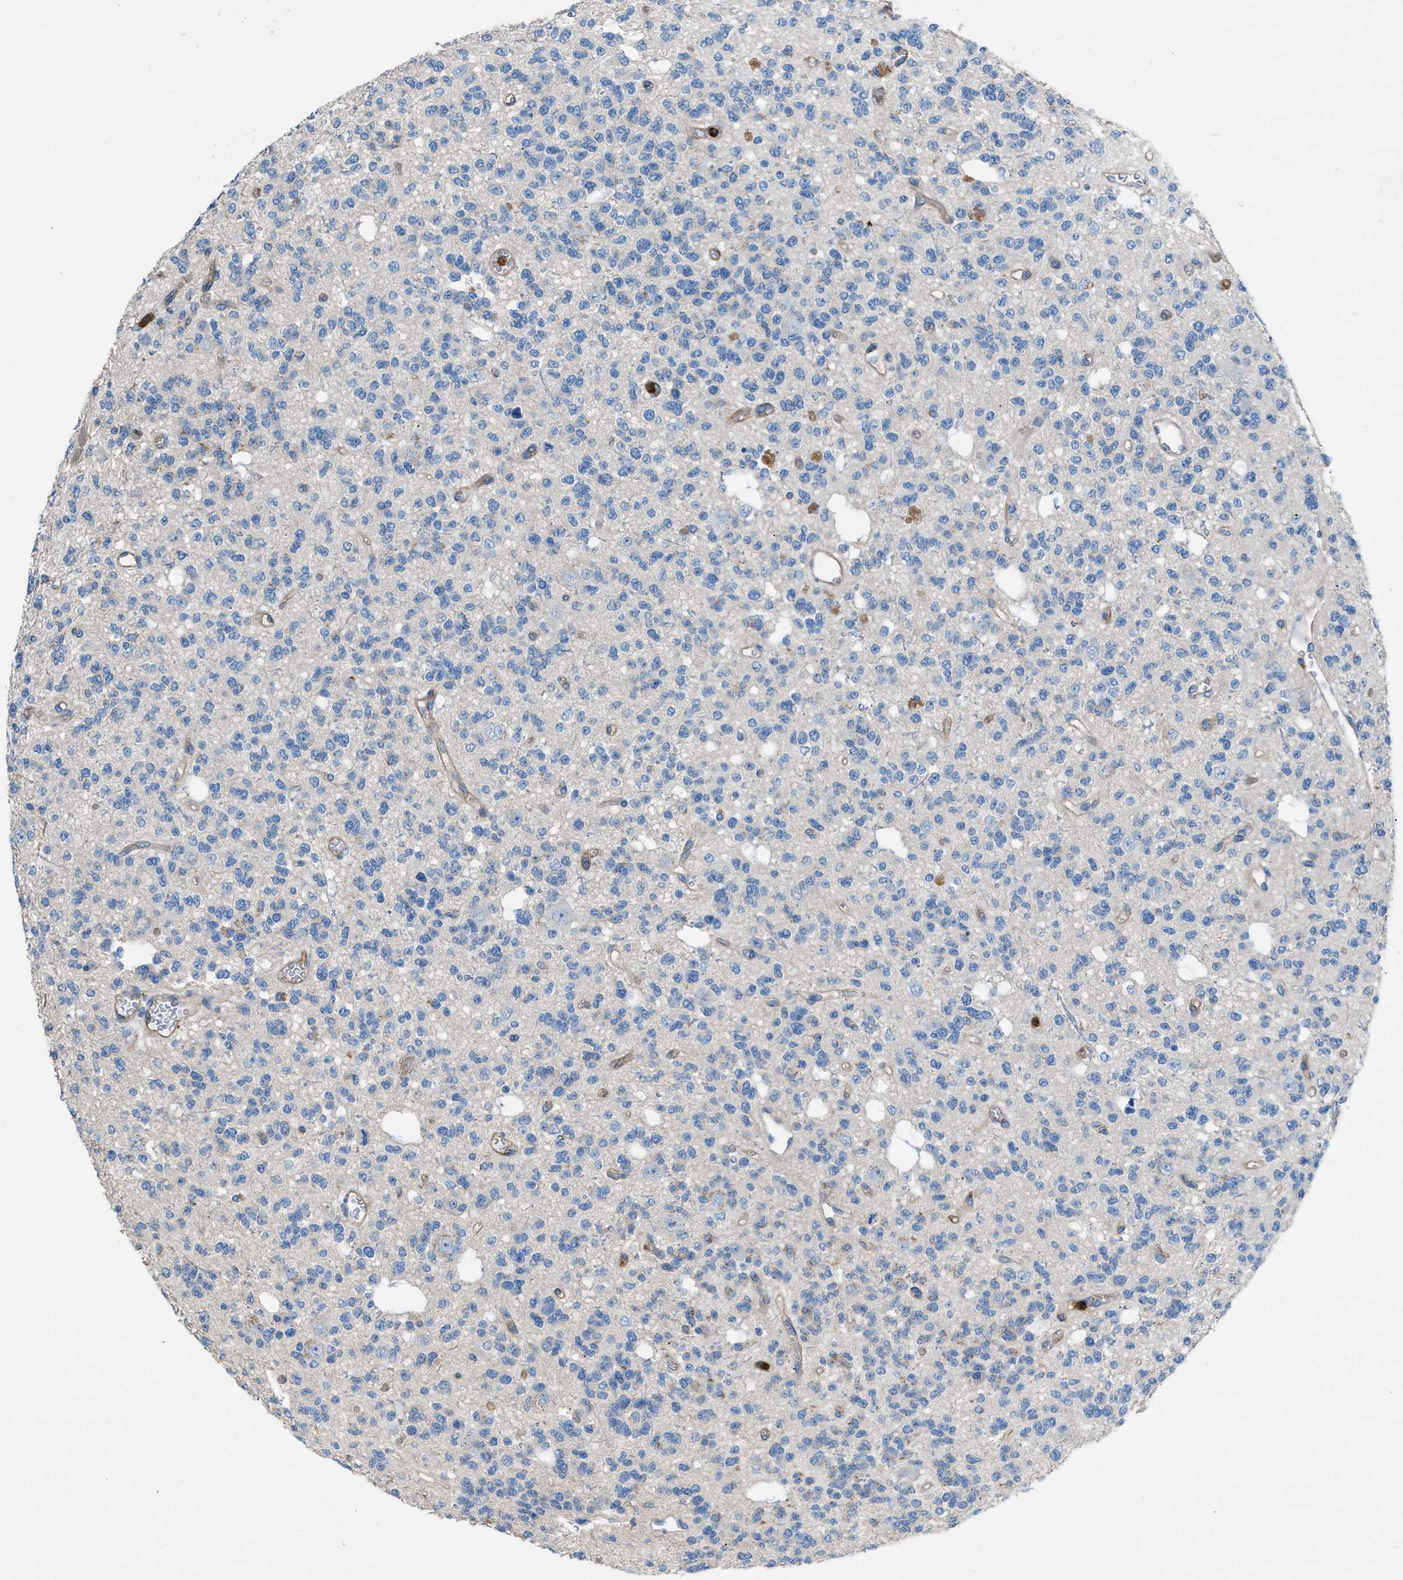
{"staining": {"intensity": "negative", "quantity": "none", "location": "none"}, "tissue": "glioma", "cell_type": "Tumor cells", "image_type": "cancer", "snomed": [{"axis": "morphology", "description": "Glioma, malignant, Low grade"}, {"axis": "topography", "description": "Brain"}], "caption": "Tumor cells are negative for brown protein staining in glioma. (DAB (3,3'-diaminobenzidine) immunohistochemistry with hematoxylin counter stain).", "gene": "DYSF", "patient": {"sex": "male", "age": 38}}